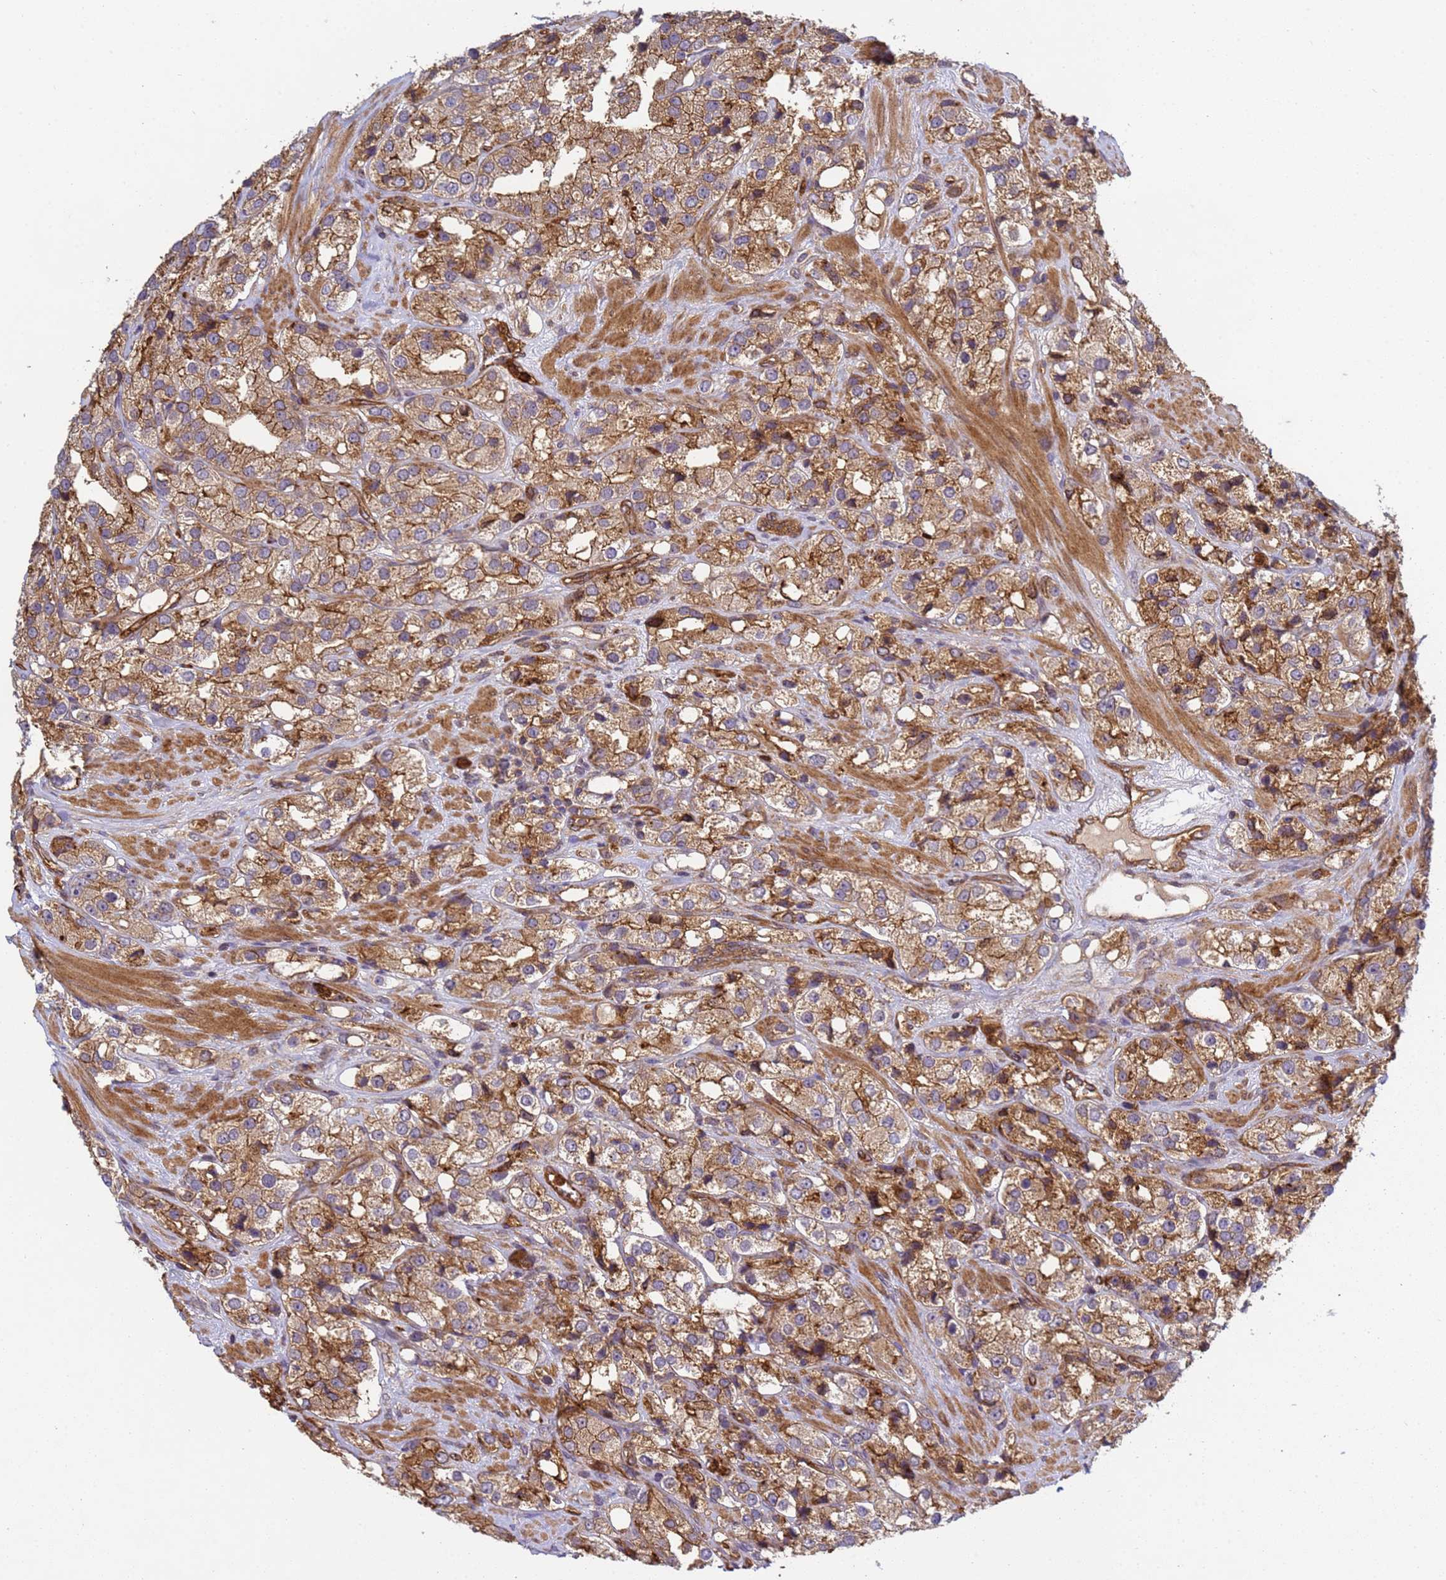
{"staining": {"intensity": "moderate", "quantity": ">75%", "location": "cytoplasmic/membranous"}, "tissue": "prostate cancer", "cell_type": "Tumor cells", "image_type": "cancer", "snomed": [{"axis": "morphology", "description": "Adenocarcinoma, NOS"}, {"axis": "topography", "description": "Prostate"}], "caption": "Prostate cancer stained with a protein marker shows moderate staining in tumor cells.", "gene": "C8orf34", "patient": {"sex": "male", "age": 79}}